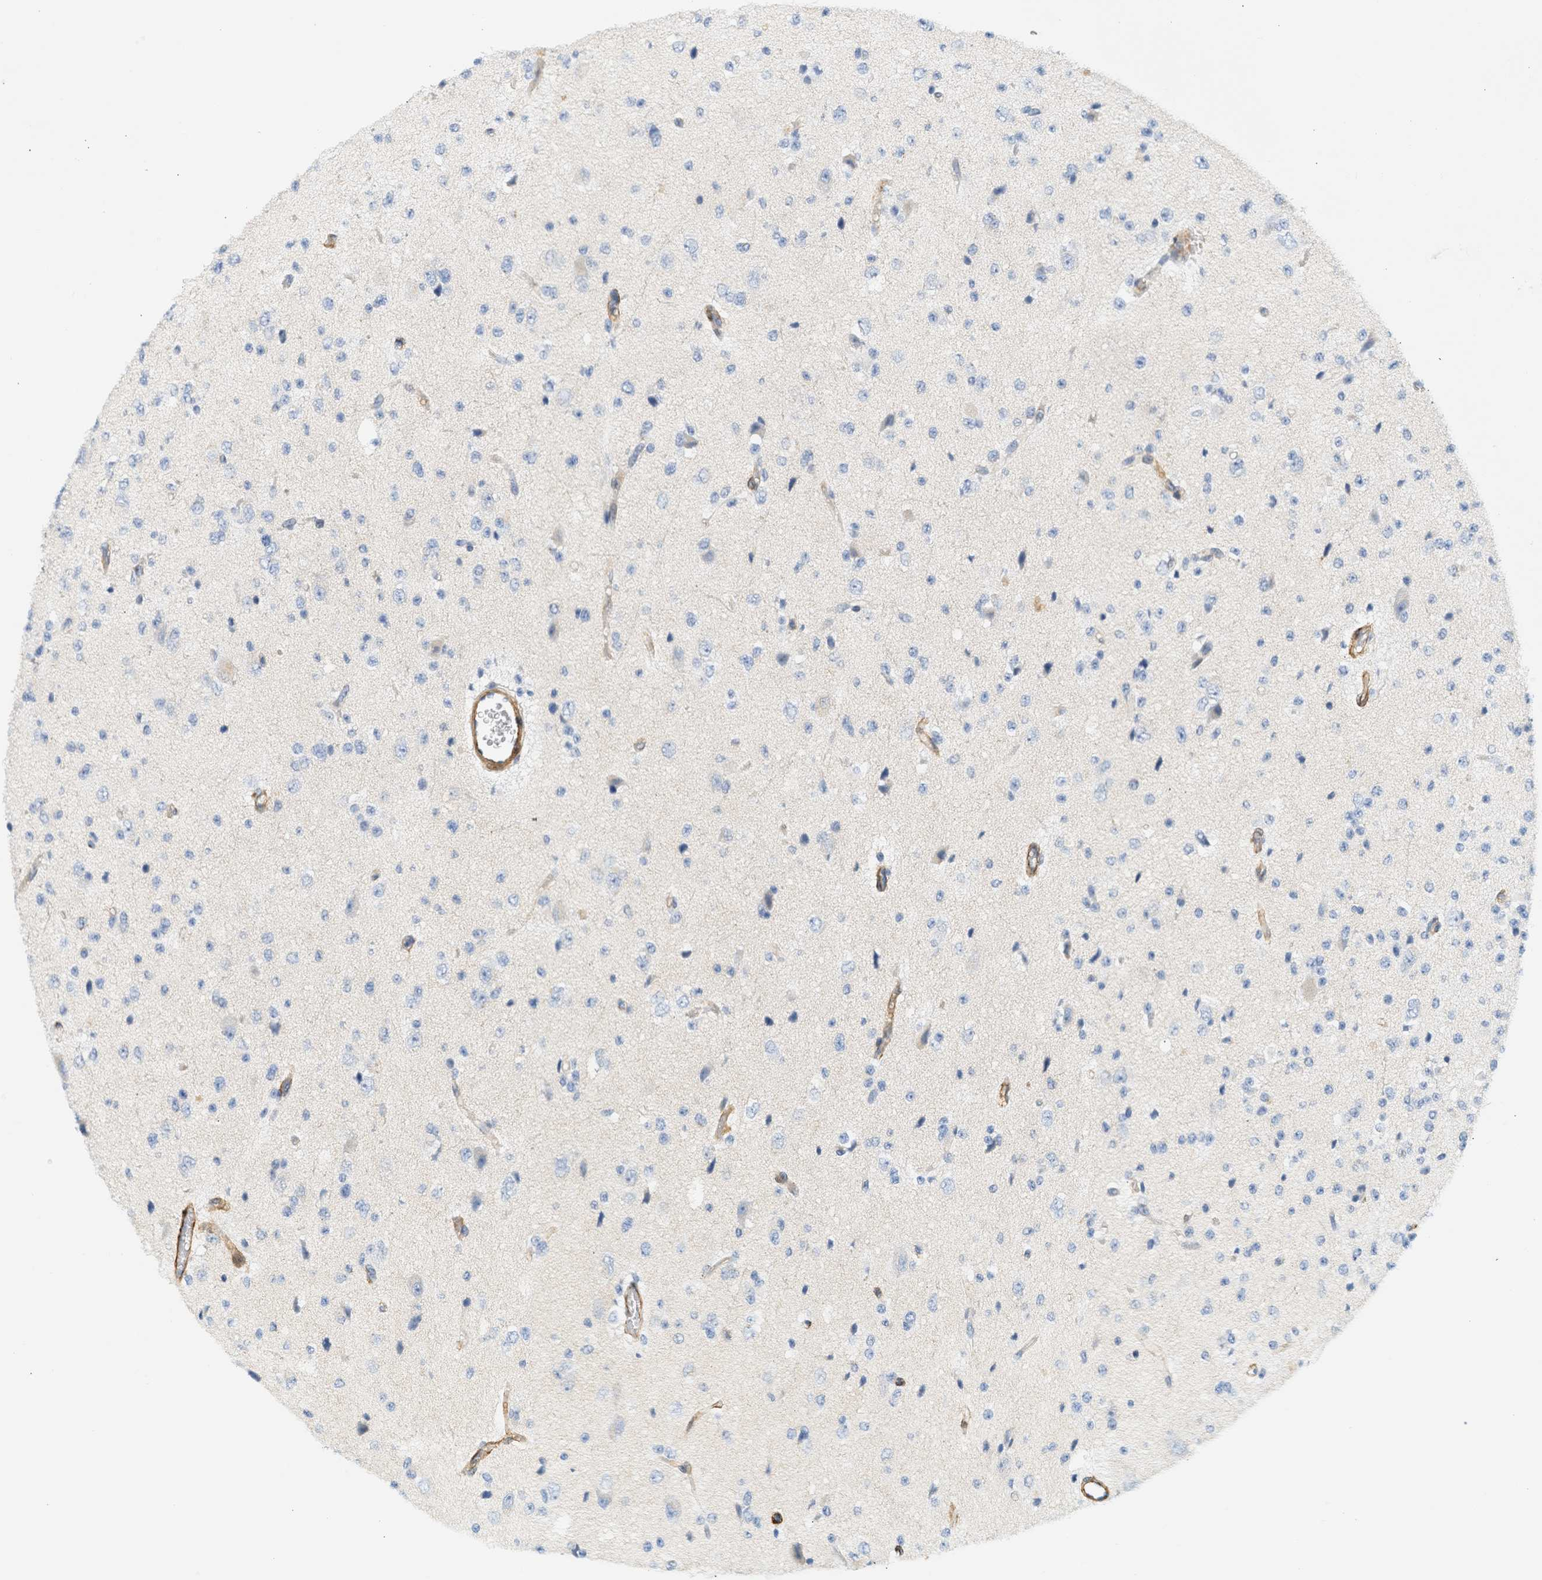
{"staining": {"intensity": "negative", "quantity": "none", "location": "none"}, "tissue": "glioma", "cell_type": "Tumor cells", "image_type": "cancer", "snomed": [{"axis": "morphology", "description": "Glioma, malignant, High grade"}, {"axis": "topography", "description": "pancreas cauda"}], "caption": "High magnification brightfield microscopy of malignant glioma (high-grade) stained with DAB (3,3'-diaminobenzidine) (brown) and counterstained with hematoxylin (blue): tumor cells show no significant expression. (Stains: DAB immunohistochemistry (IHC) with hematoxylin counter stain, Microscopy: brightfield microscopy at high magnification).", "gene": "SLC30A7", "patient": {"sex": "male", "age": 60}}